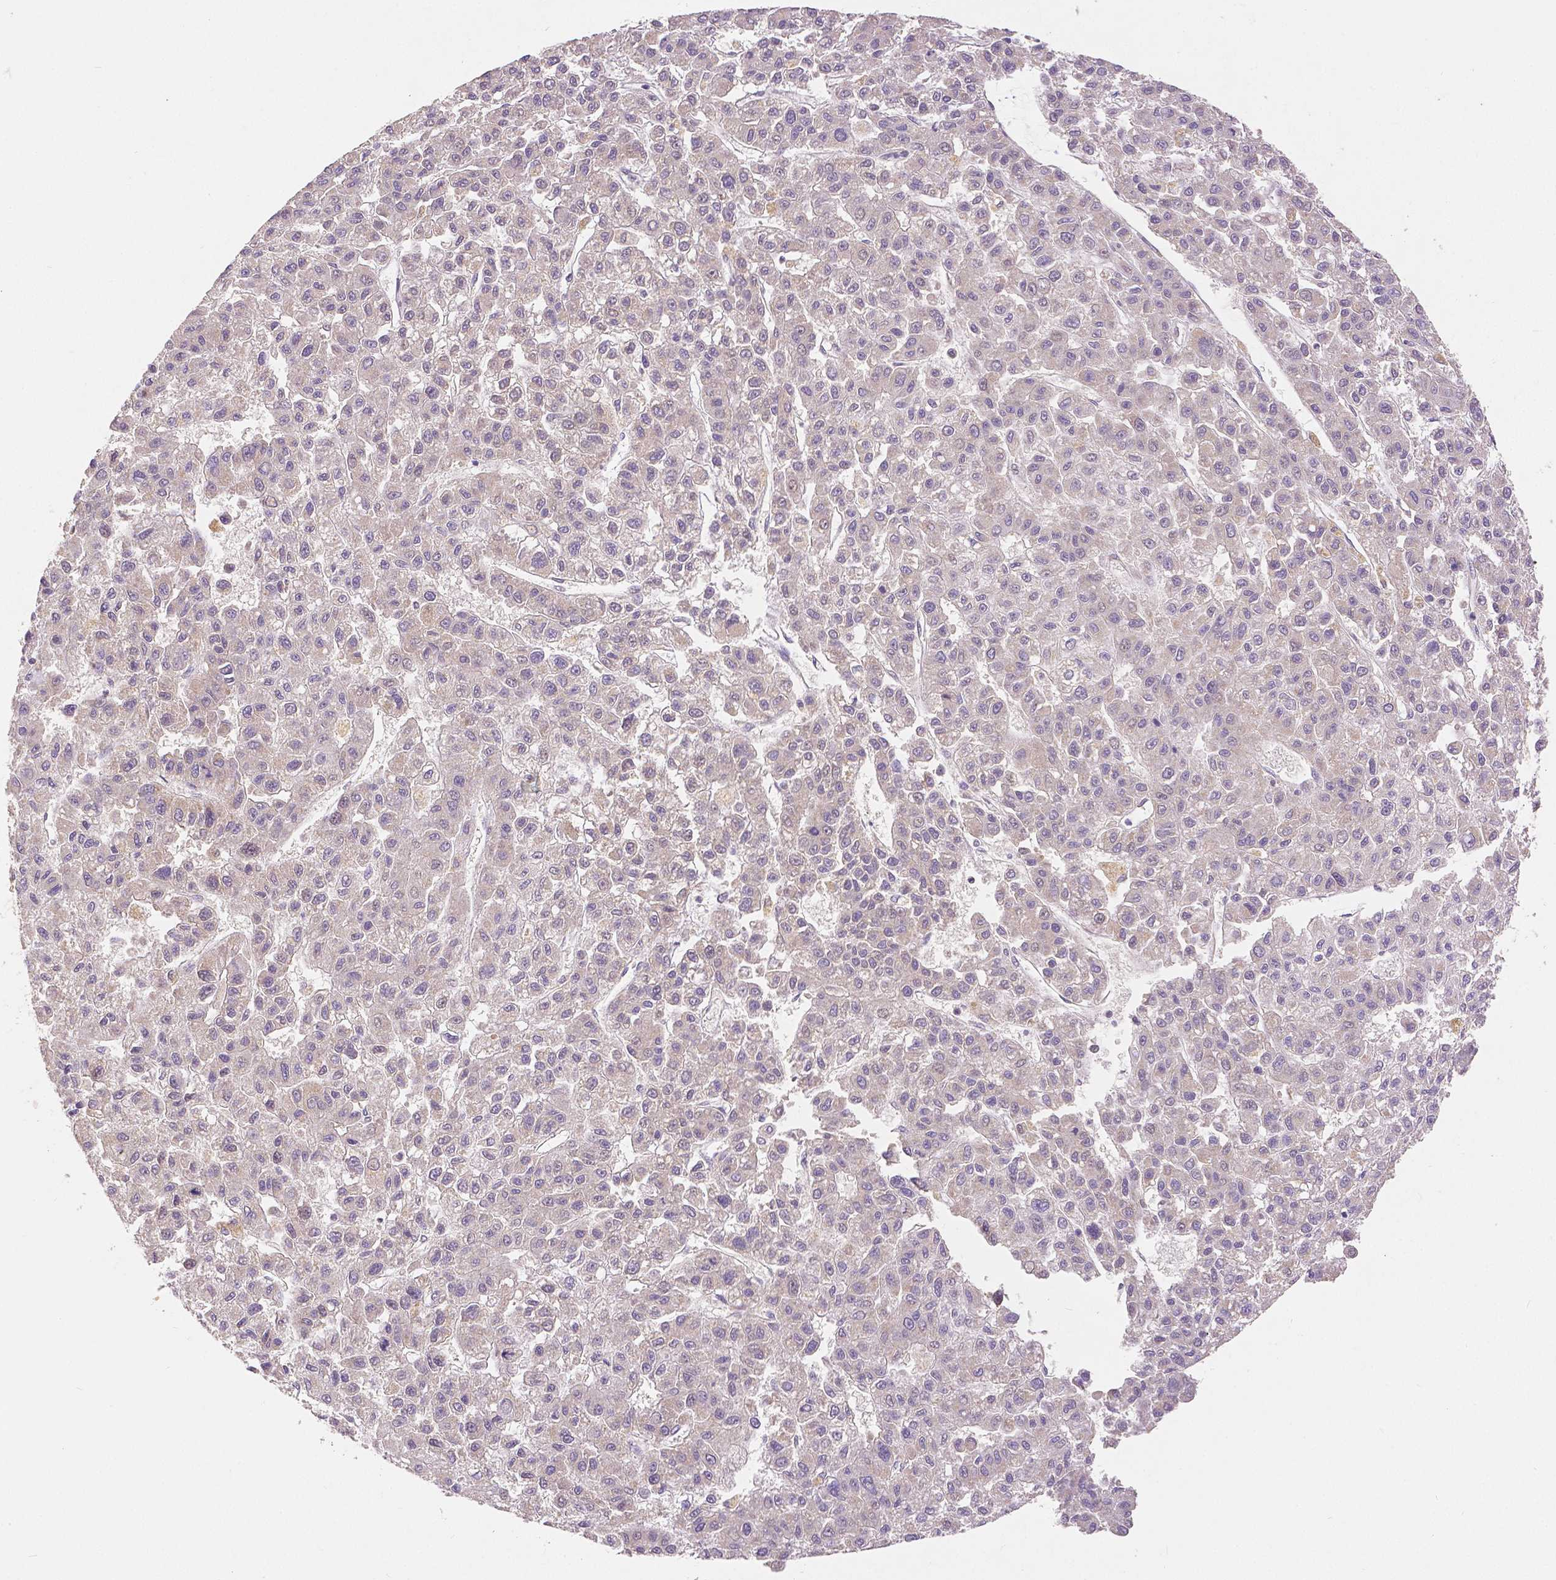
{"staining": {"intensity": "negative", "quantity": "none", "location": "none"}, "tissue": "liver cancer", "cell_type": "Tumor cells", "image_type": "cancer", "snomed": [{"axis": "morphology", "description": "Carcinoma, Hepatocellular, NOS"}, {"axis": "topography", "description": "Liver"}], "caption": "Protein analysis of liver cancer demonstrates no significant positivity in tumor cells.", "gene": "RHOT1", "patient": {"sex": "male", "age": 70}}